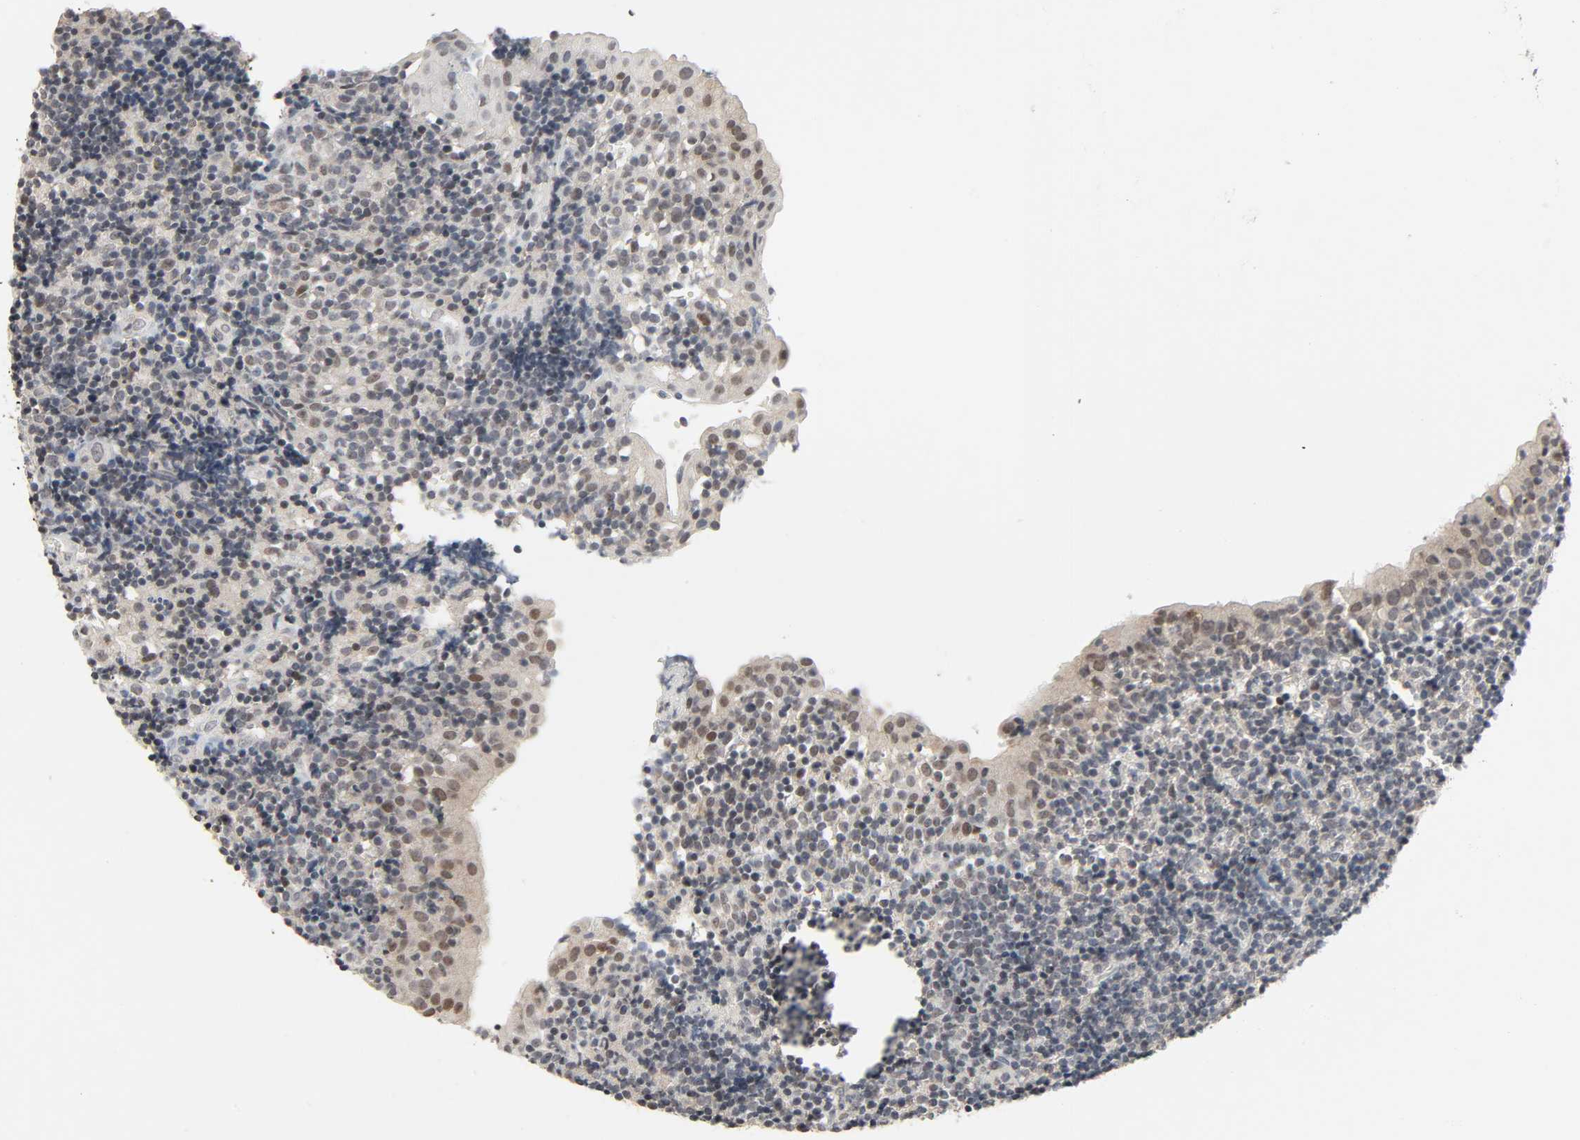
{"staining": {"intensity": "weak", "quantity": "<25%", "location": "nuclear"}, "tissue": "tonsil", "cell_type": "Germinal center cells", "image_type": "normal", "snomed": [{"axis": "morphology", "description": "Normal tissue, NOS"}, {"axis": "topography", "description": "Tonsil"}], "caption": "This image is of normal tonsil stained with immunohistochemistry to label a protein in brown with the nuclei are counter-stained blue. There is no positivity in germinal center cells.", "gene": "MAPKAPK5", "patient": {"sex": "female", "age": 40}}